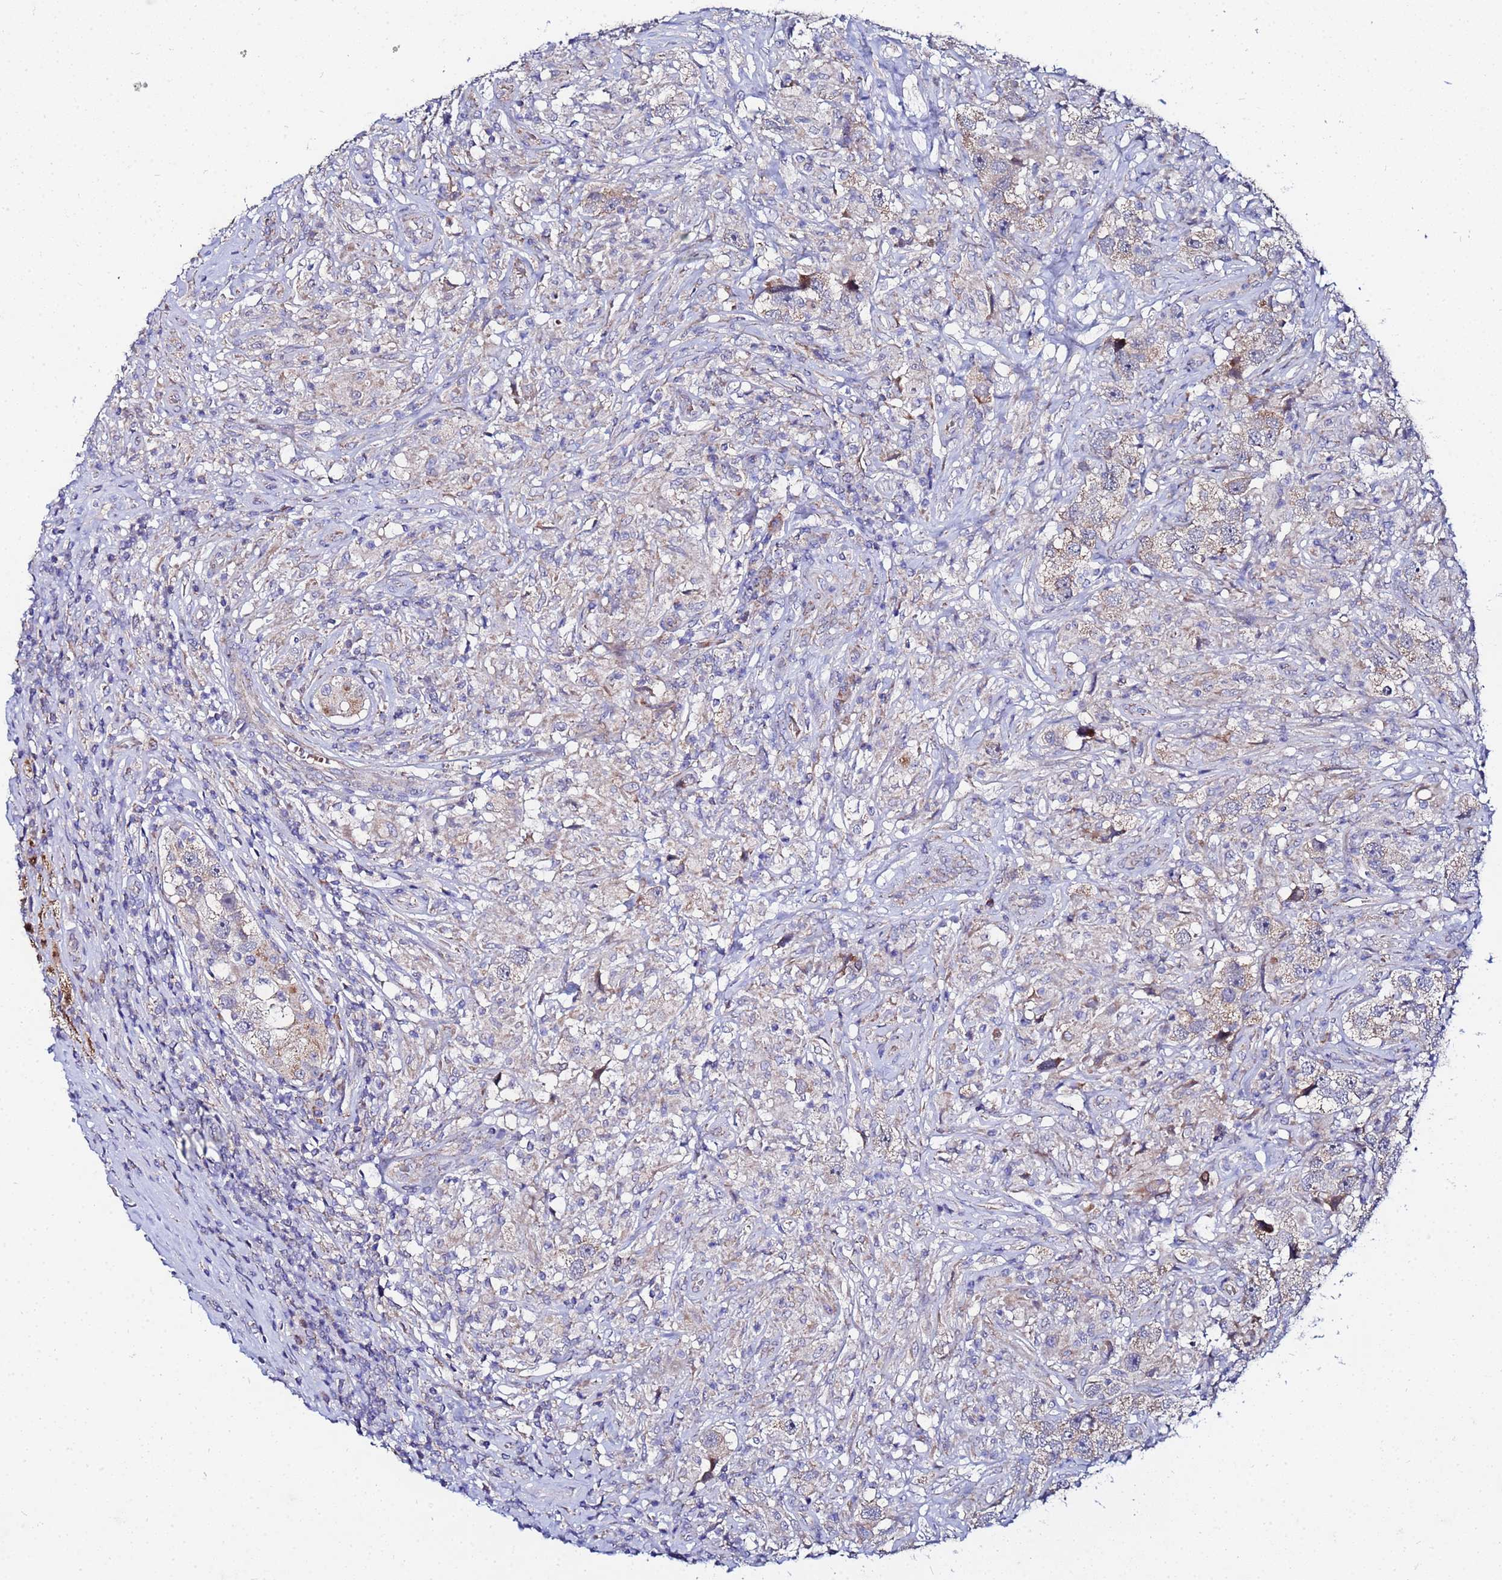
{"staining": {"intensity": "weak", "quantity": "25%-75%", "location": "cytoplasmic/membranous"}, "tissue": "testis cancer", "cell_type": "Tumor cells", "image_type": "cancer", "snomed": [{"axis": "morphology", "description": "Seminoma, NOS"}, {"axis": "topography", "description": "Testis"}], "caption": "High-magnification brightfield microscopy of testis cancer (seminoma) stained with DAB (brown) and counterstained with hematoxylin (blue). tumor cells exhibit weak cytoplasmic/membranous positivity is present in approximately25%-75% of cells. (DAB = brown stain, brightfield microscopy at high magnification).", "gene": "FAHD2A", "patient": {"sex": "male", "age": 49}}